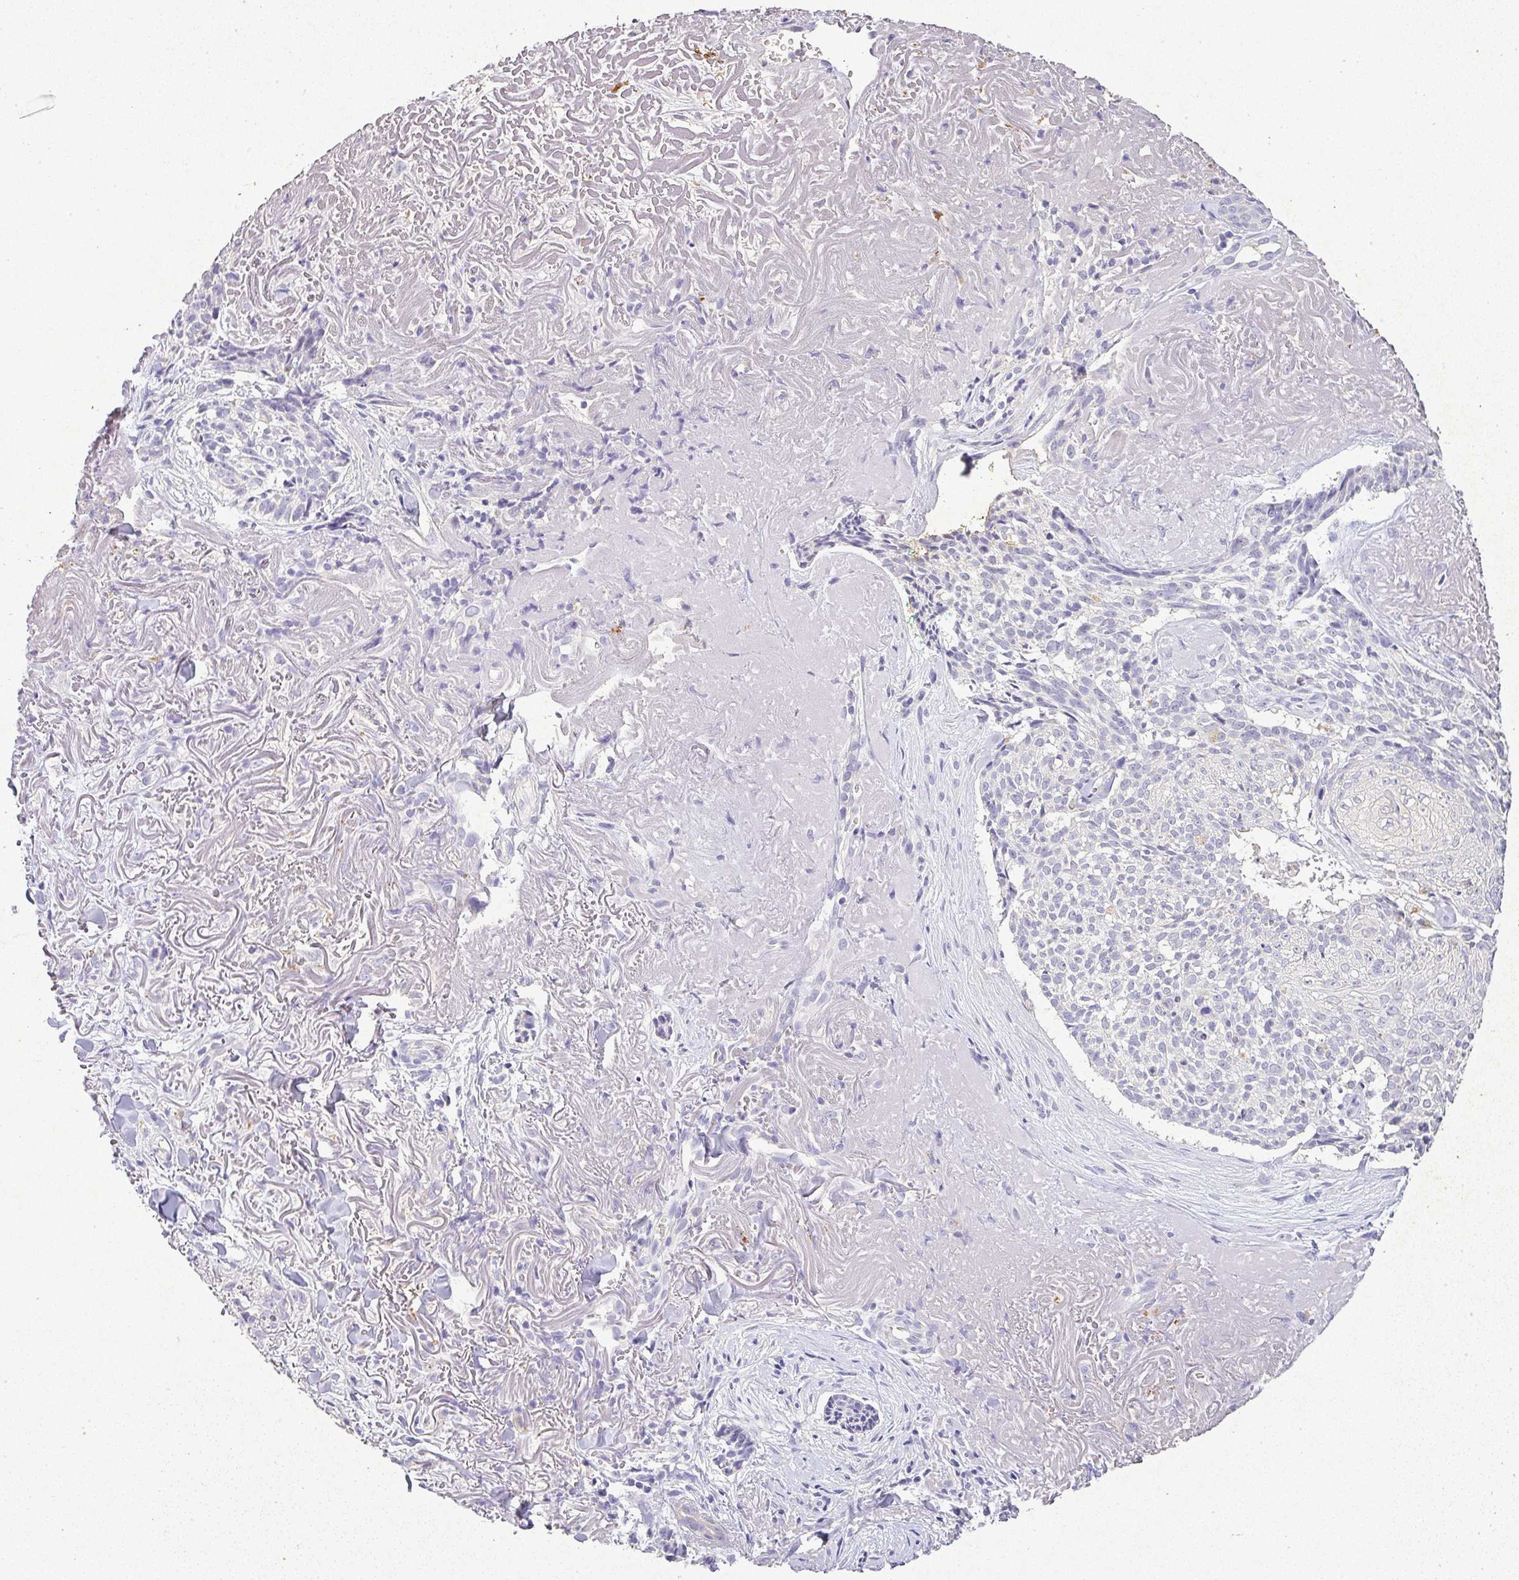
{"staining": {"intensity": "negative", "quantity": "none", "location": "none"}, "tissue": "skin cancer", "cell_type": "Tumor cells", "image_type": "cancer", "snomed": [{"axis": "morphology", "description": "Basal cell carcinoma"}, {"axis": "topography", "description": "Skin"}, {"axis": "topography", "description": "Skin of face"}], "caption": "Skin cancer (basal cell carcinoma) was stained to show a protein in brown. There is no significant positivity in tumor cells.", "gene": "RPS2", "patient": {"sex": "female", "age": 95}}